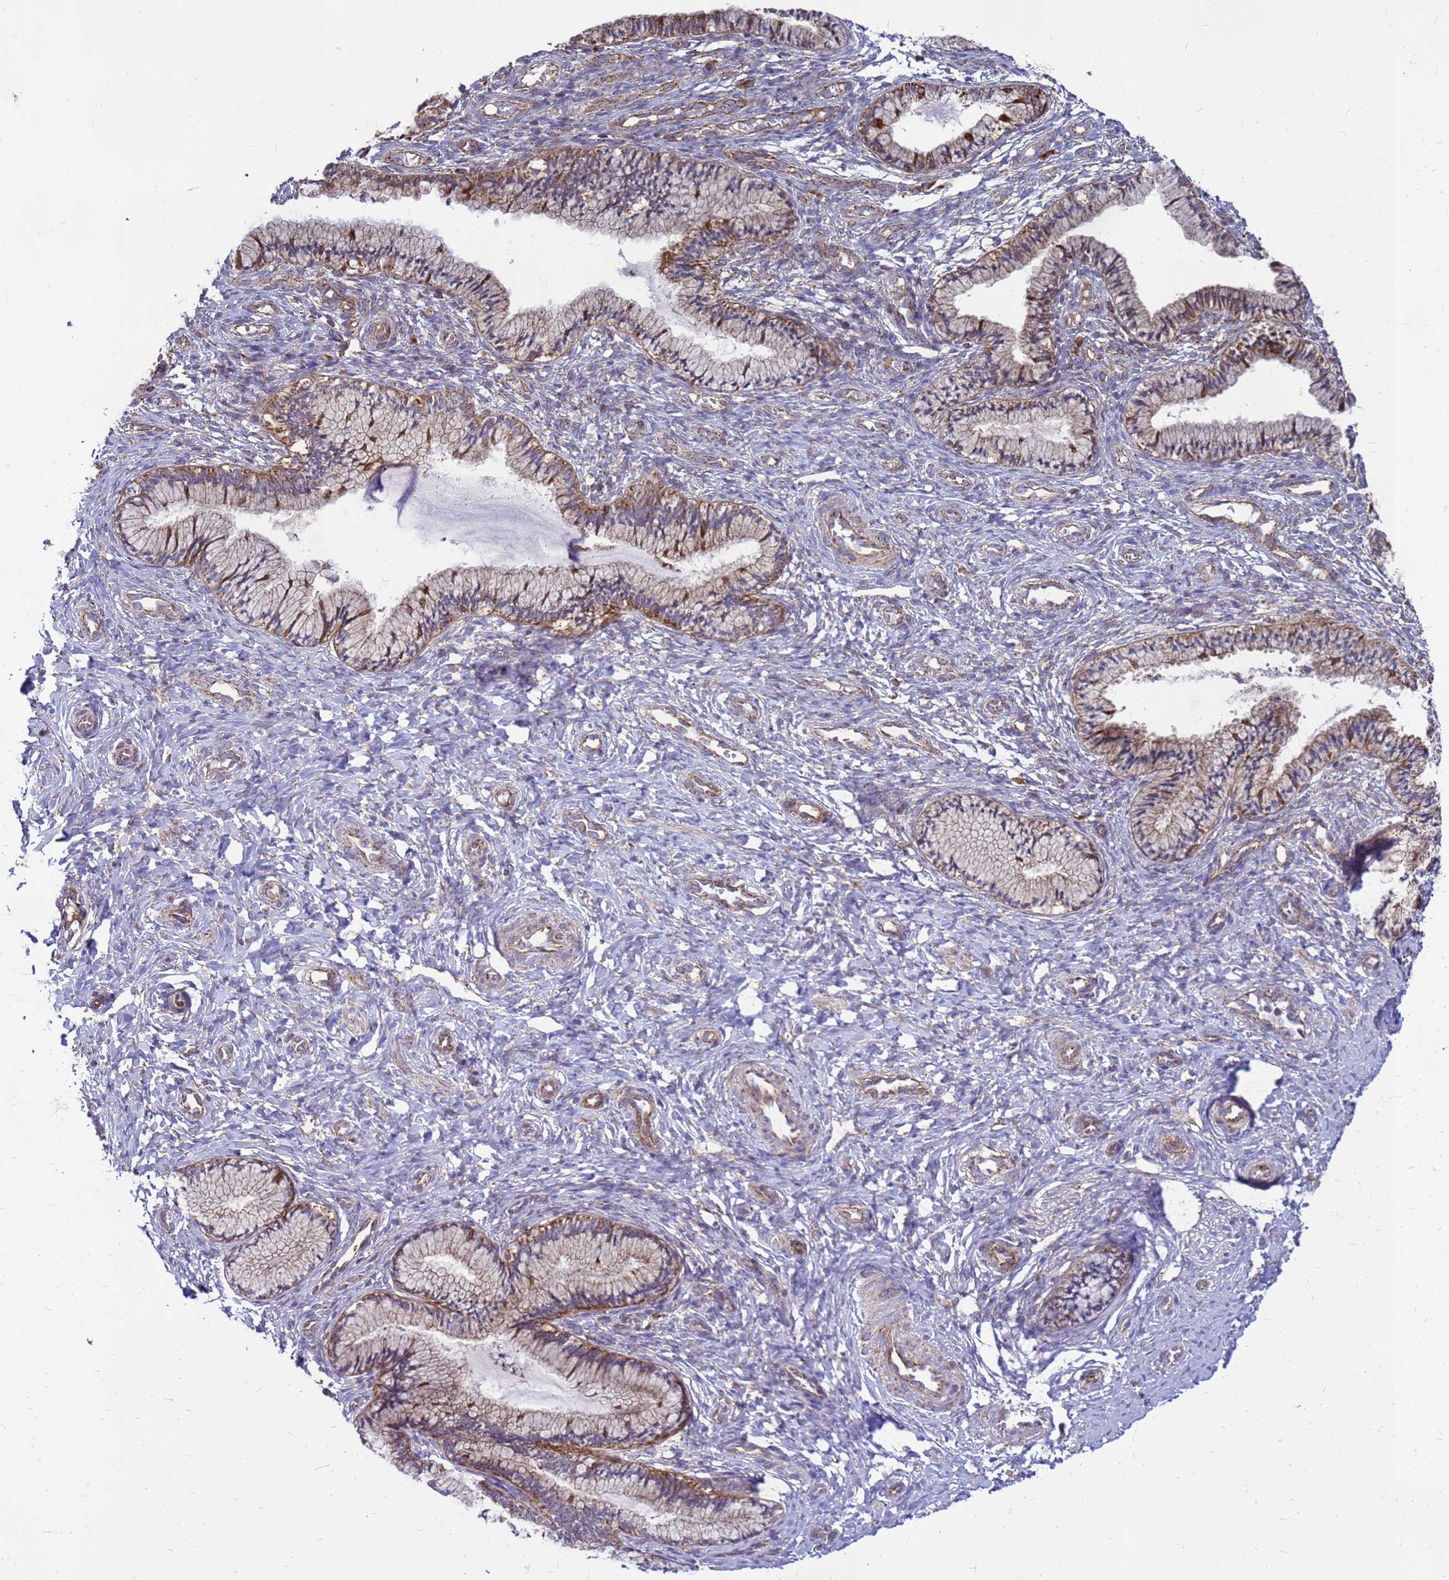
{"staining": {"intensity": "moderate", "quantity": "25%-75%", "location": "cytoplasmic/membranous"}, "tissue": "cervix", "cell_type": "Glandular cells", "image_type": "normal", "snomed": [{"axis": "morphology", "description": "Normal tissue, NOS"}, {"axis": "topography", "description": "Cervix"}], "caption": "A medium amount of moderate cytoplasmic/membranous positivity is present in approximately 25%-75% of glandular cells in benign cervix.", "gene": "FSTL4", "patient": {"sex": "female", "age": 27}}